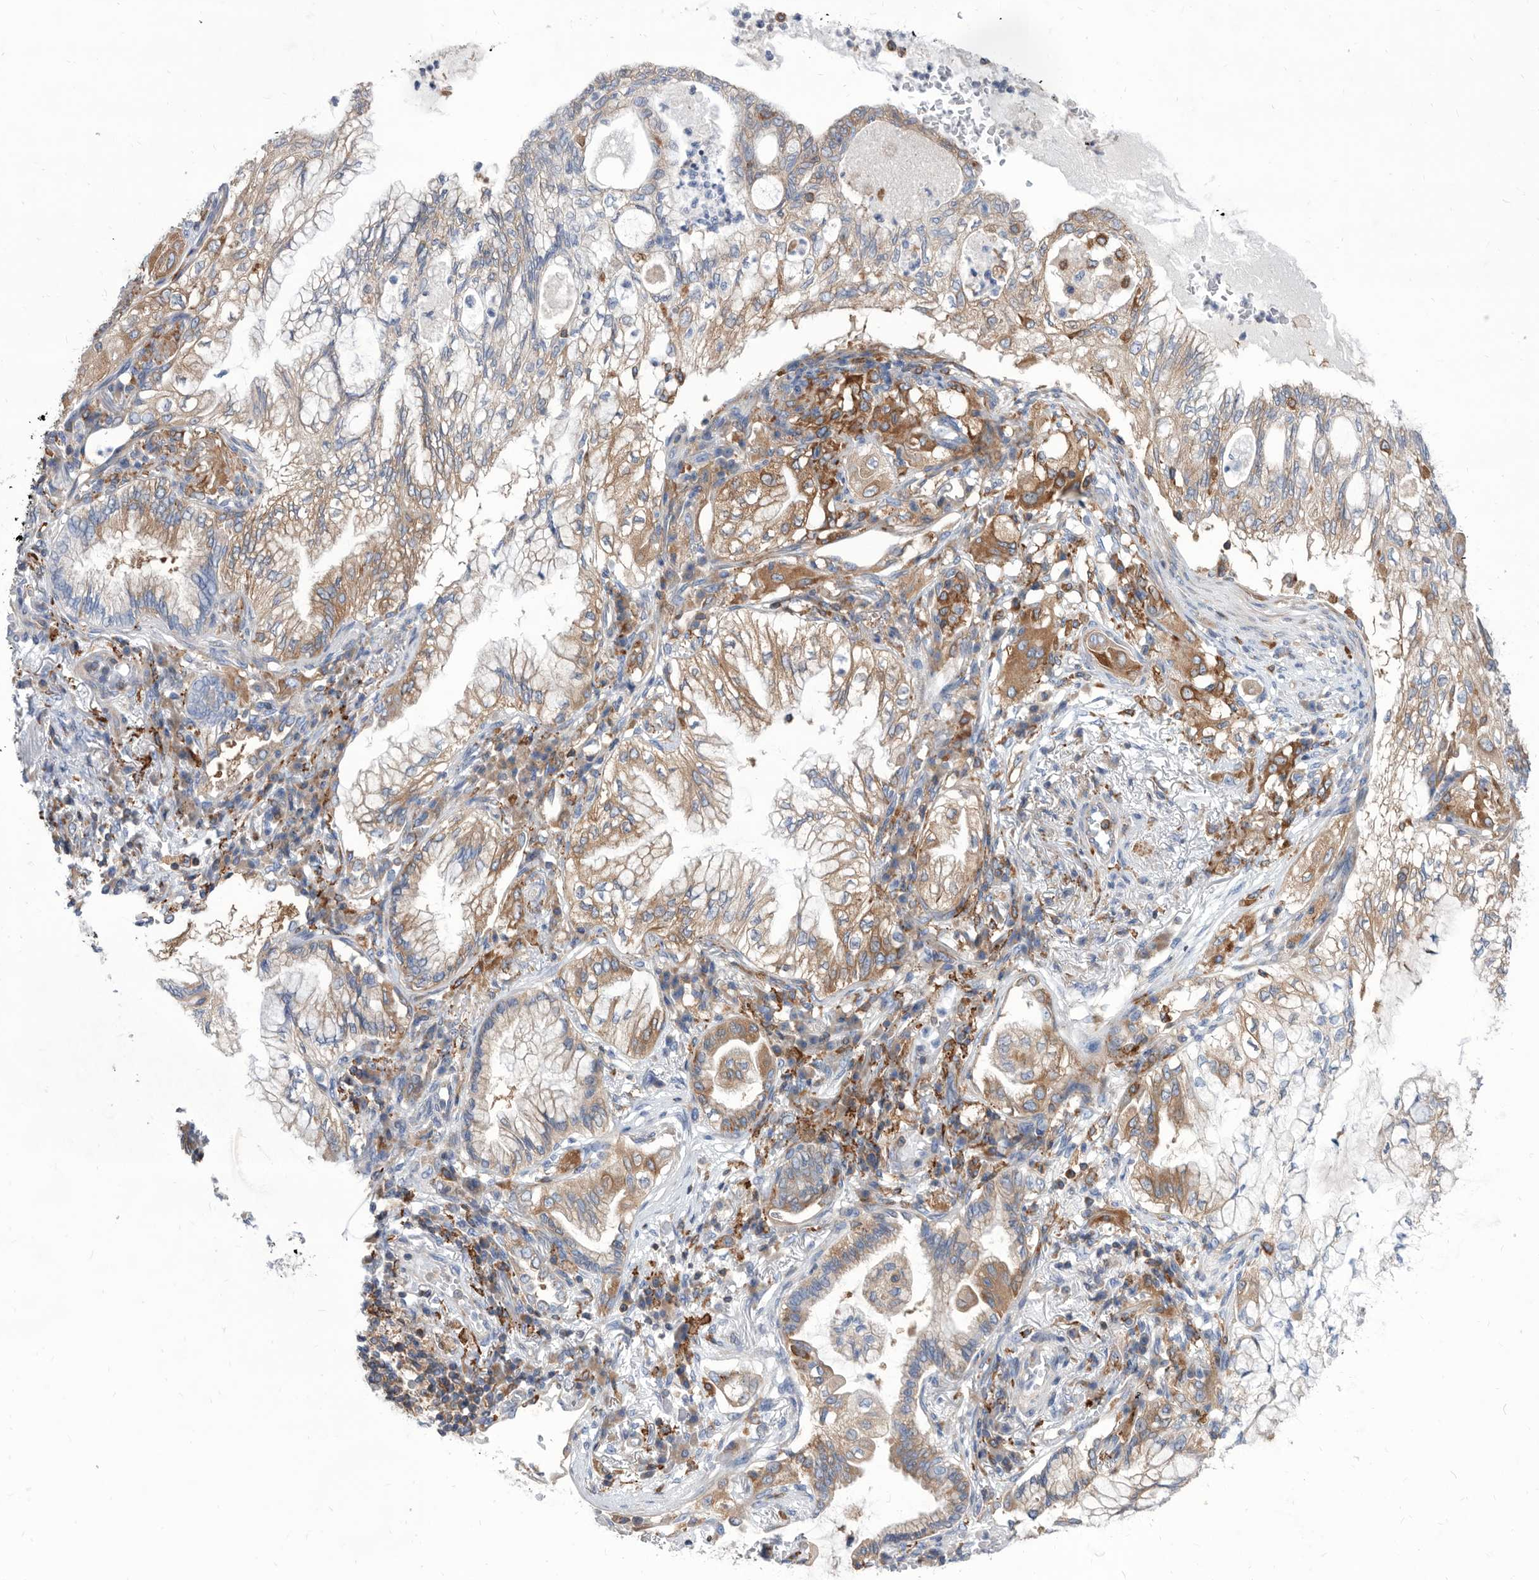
{"staining": {"intensity": "weak", "quantity": "25%-75%", "location": "cytoplasmic/membranous"}, "tissue": "lung cancer", "cell_type": "Tumor cells", "image_type": "cancer", "snomed": [{"axis": "morphology", "description": "Adenocarcinoma, NOS"}, {"axis": "topography", "description": "Lung"}], "caption": "A brown stain highlights weak cytoplasmic/membranous staining of a protein in lung cancer tumor cells. (DAB = brown stain, brightfield microscopy at high magnification).", "gene": "SMG7", "patient": {"sex": "female", "age": 70}}